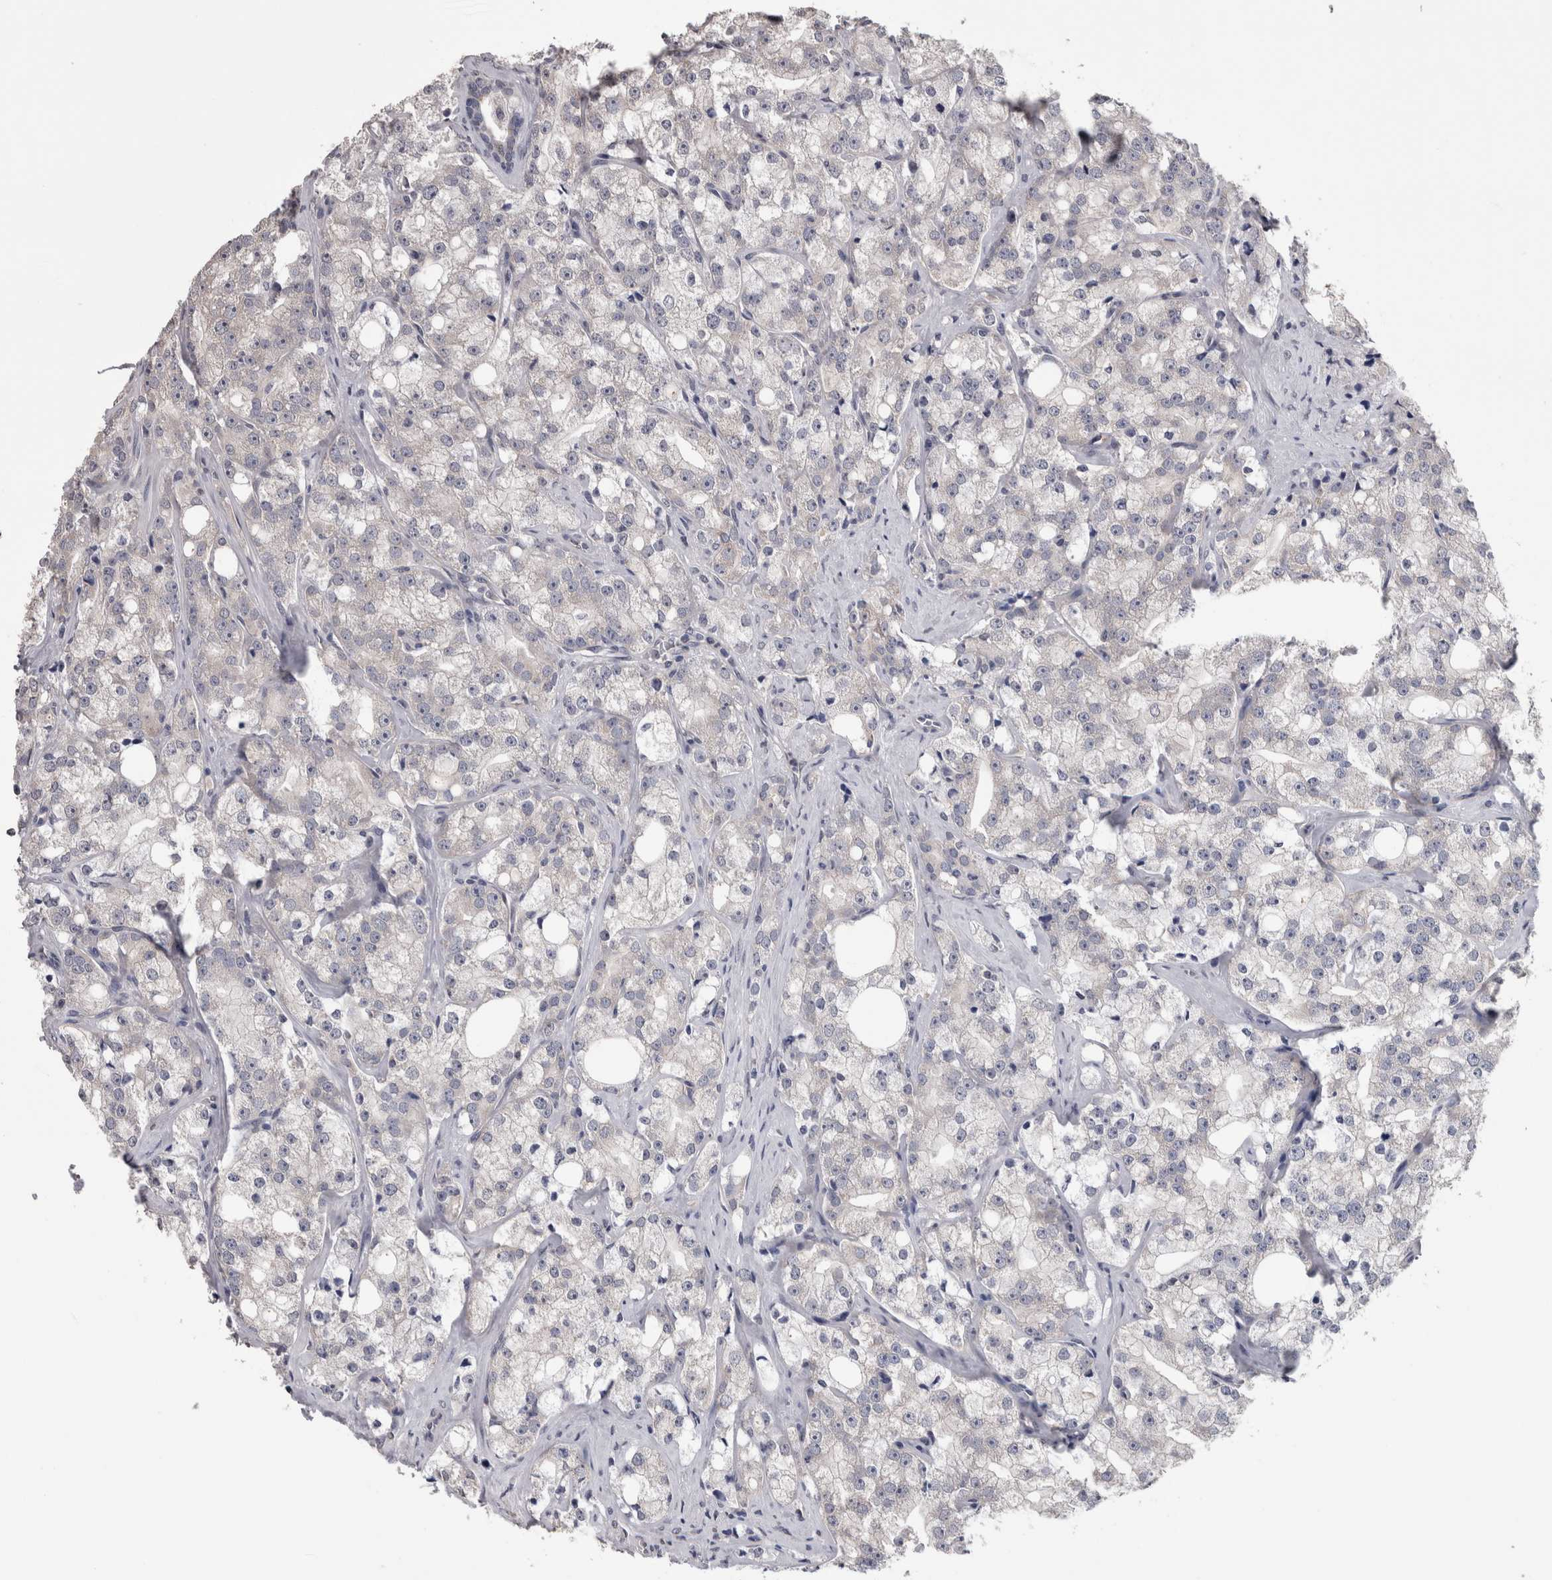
{"staining": {"intensity": "negative", "quantity": "none", "location": "none"}, "tissue": "prostate cancer", "cell_type": "Tumor cells", "image_type": "cancer", "snomed": [{"axis": "morphology", "description": "Adenocarcinoma, High grade"}, {"axis": "topography", "description": "Prostate"}], "caption": "Tumor cells show no significant protein staining in high-grade adenocarcinoma (prostate).", "gene": "DDX6", "patient": {"sex": "male", "age": 64}}